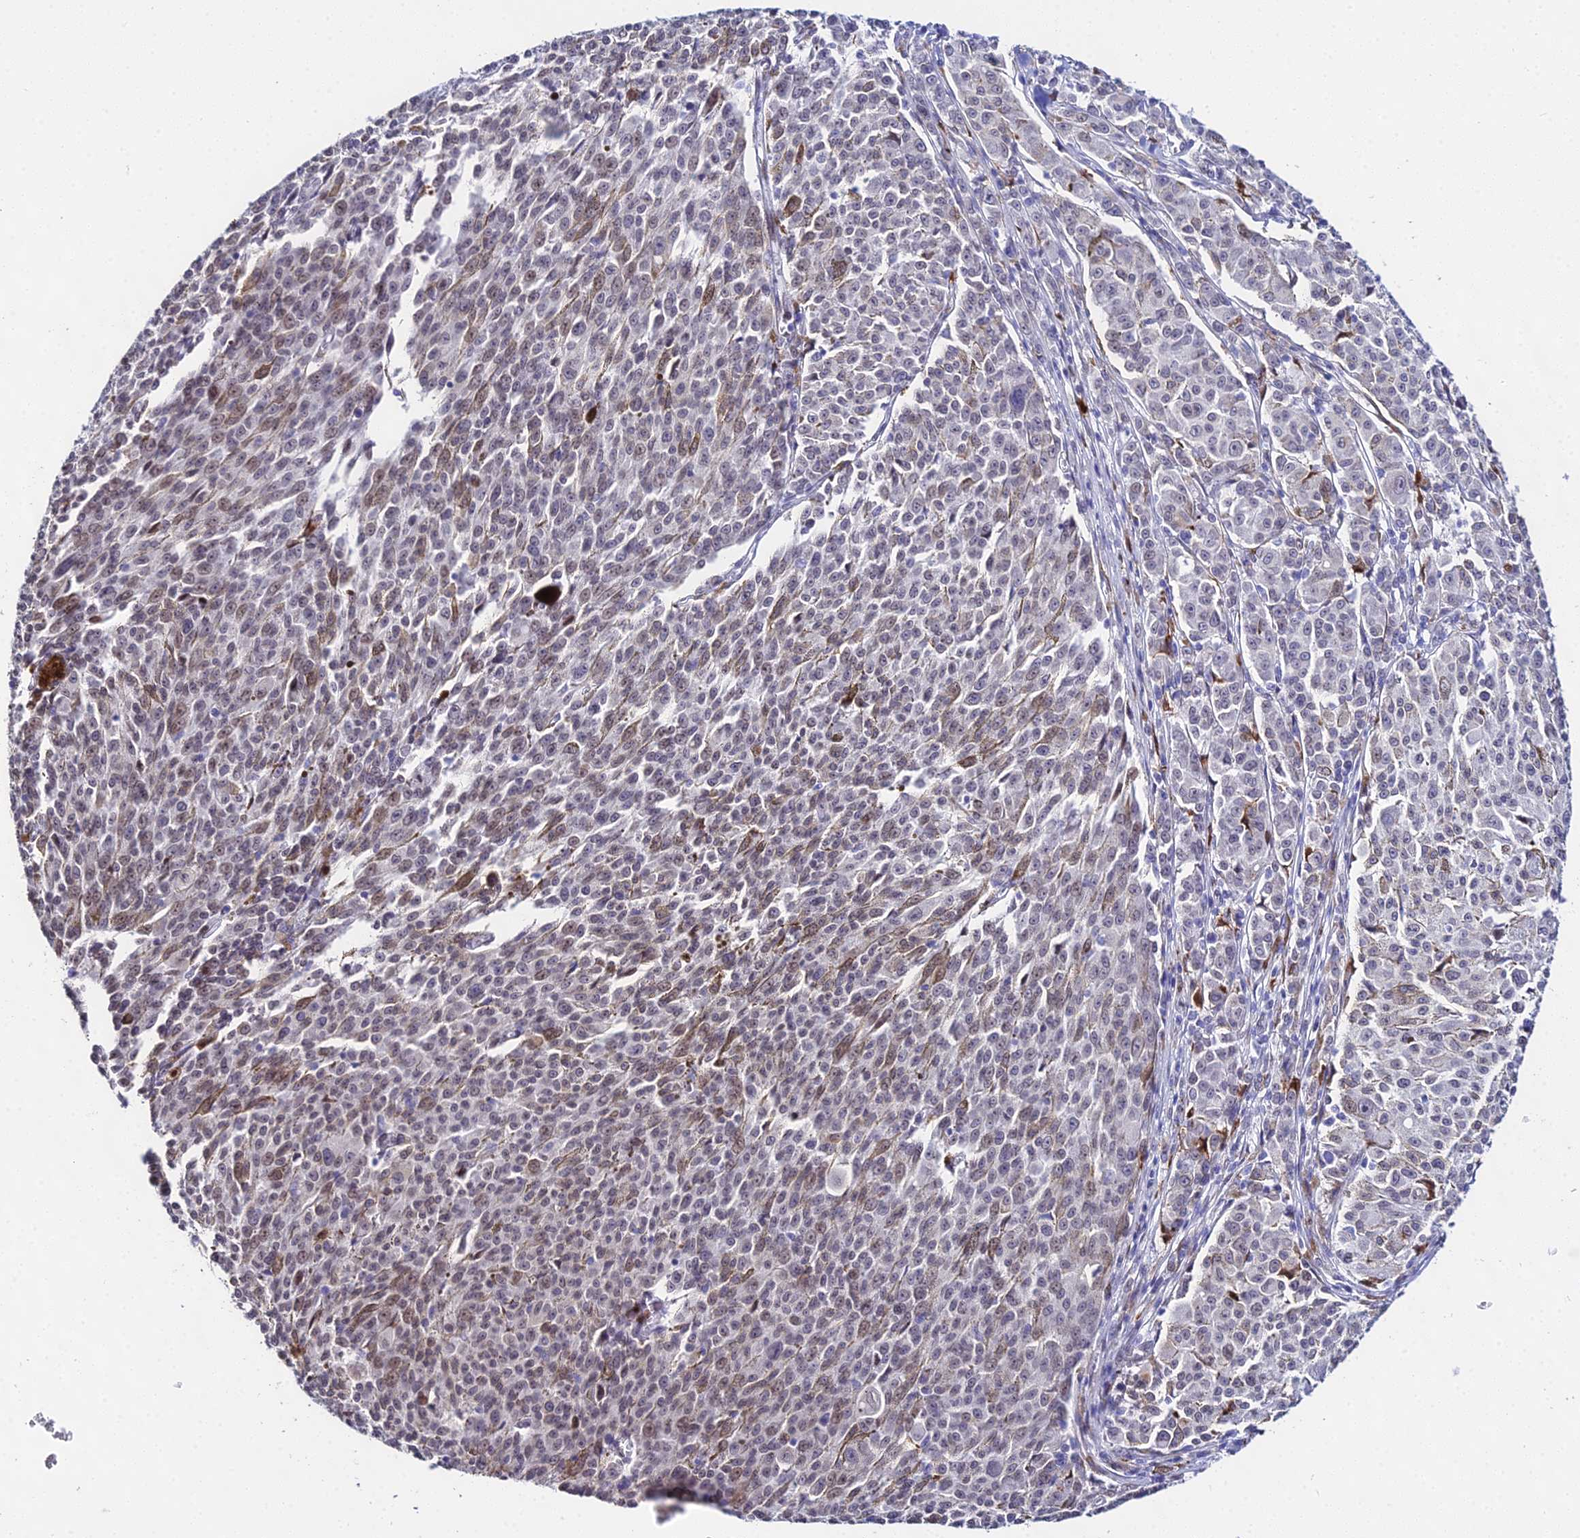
{"staining": {"intensity": "weak", "quantity": "25%-75%", "location": "cytoplasmic/membranous"}, "tissue": "melanoma", "cell_type": "Tumor cells", "image_type": "cancer", "snomed": [{"axis": "morphology", "description": "Malignant melanoma, NOS"}, {"axis": "topography", "description": "Skin"}], "caption": "Melanoma stained with a brown dye reveals weak cytoplasmic/membranous positive expression in approximately 25%-75% of tumor cells.", "gene": "MCM10", "patient": {"sex": "female", "age": 52}}